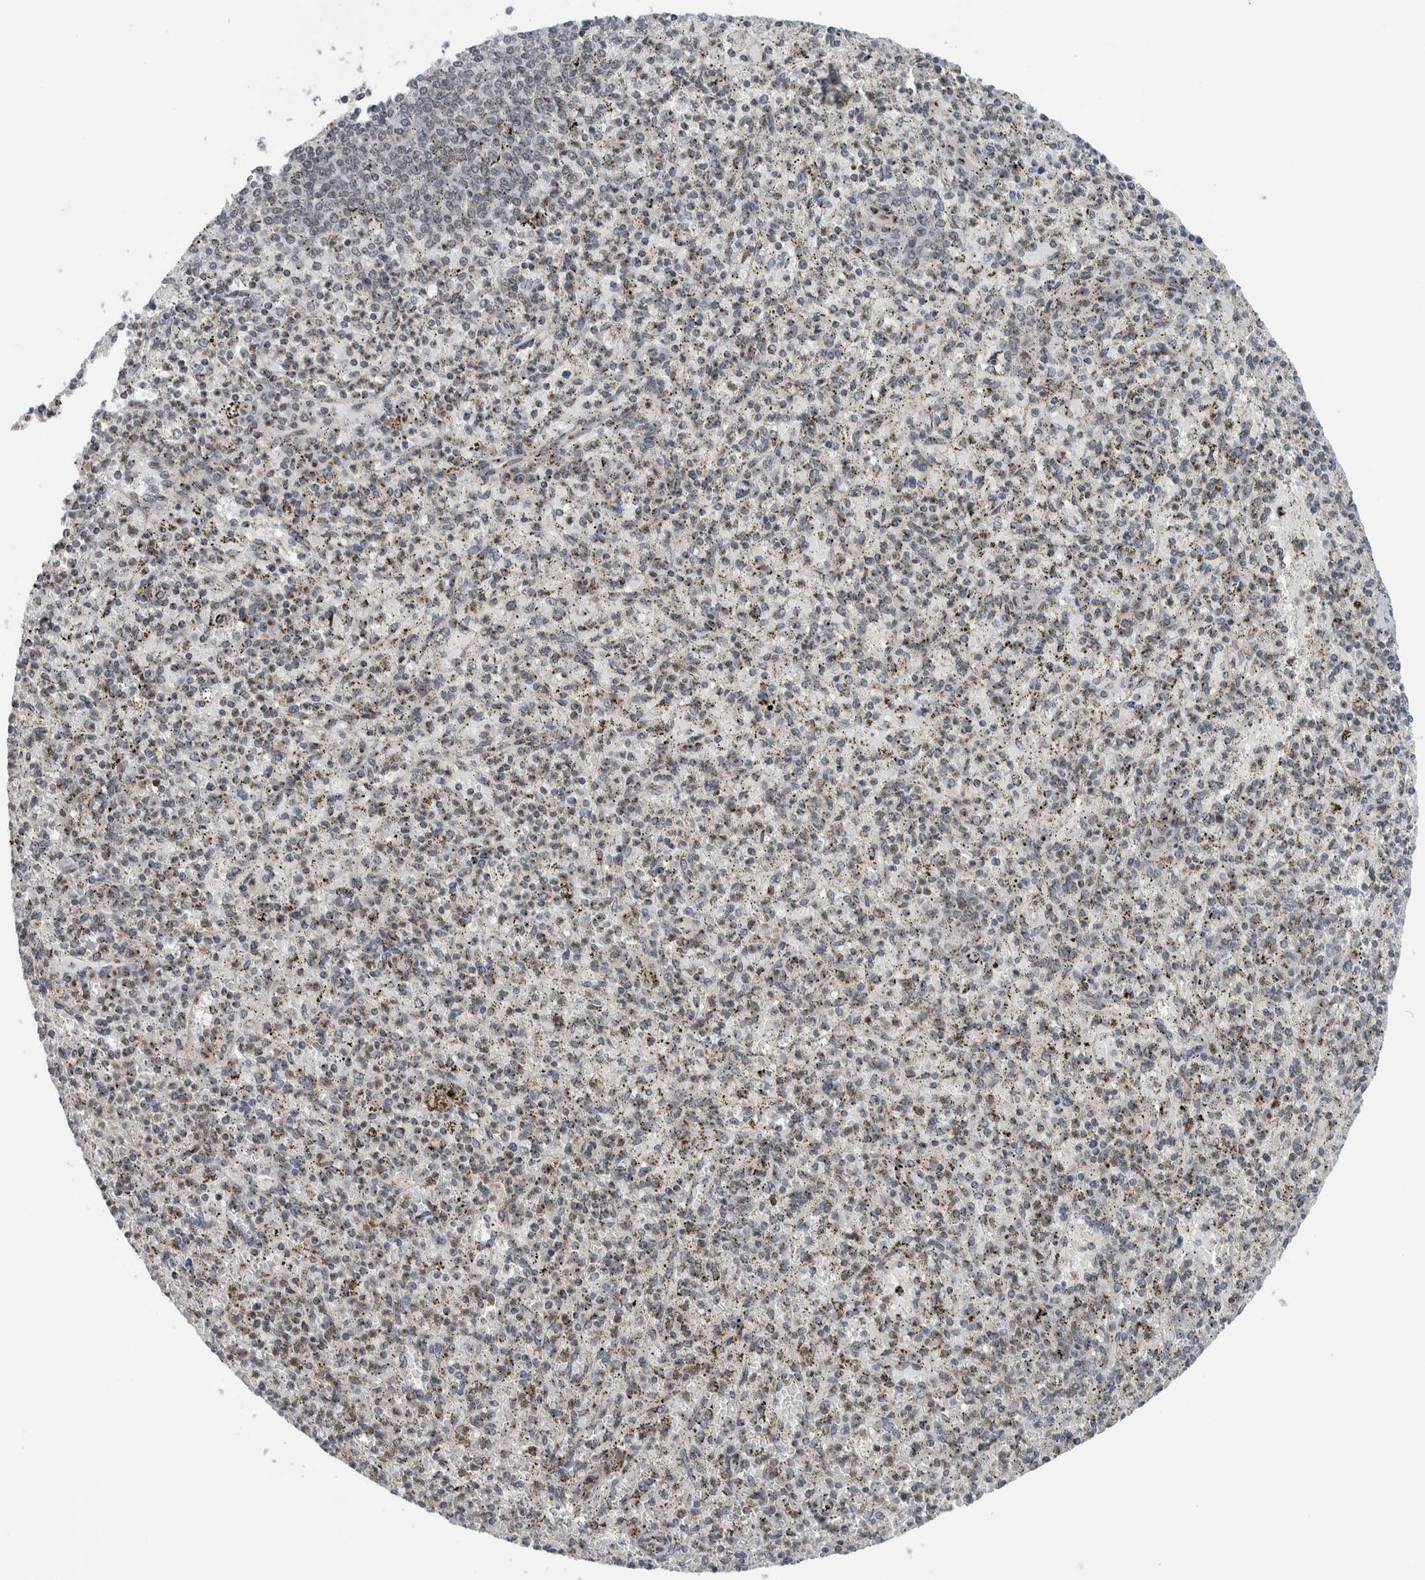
{"staining": {"intensity": "weak", "quantity": "25%-75%", "location": "cytoplasmic/membranous"}, "tissue": "spleen", "cell_type": "Cells in red pulp", "image_type": "normal", "snomed": [{"axis": "morphology", "description": "Normal tissue, NOS"}, {"axis": "topography", "description": "Spleen"}], "caption": "The photomicrograph exhibits immunohistochemical staining of benign spleen. There is weak cytoplasmic/membranous staining is appreciated in about 25%-75% of cells in red pulp. (Stains: DAB (3,3'-diaminobenzidine) in brown, nuclei in blue, Microscopy: brightfield microscopy at high magnification).", "gene": "ZMYND8", "patient": {"sex": "male", "age": 72}}